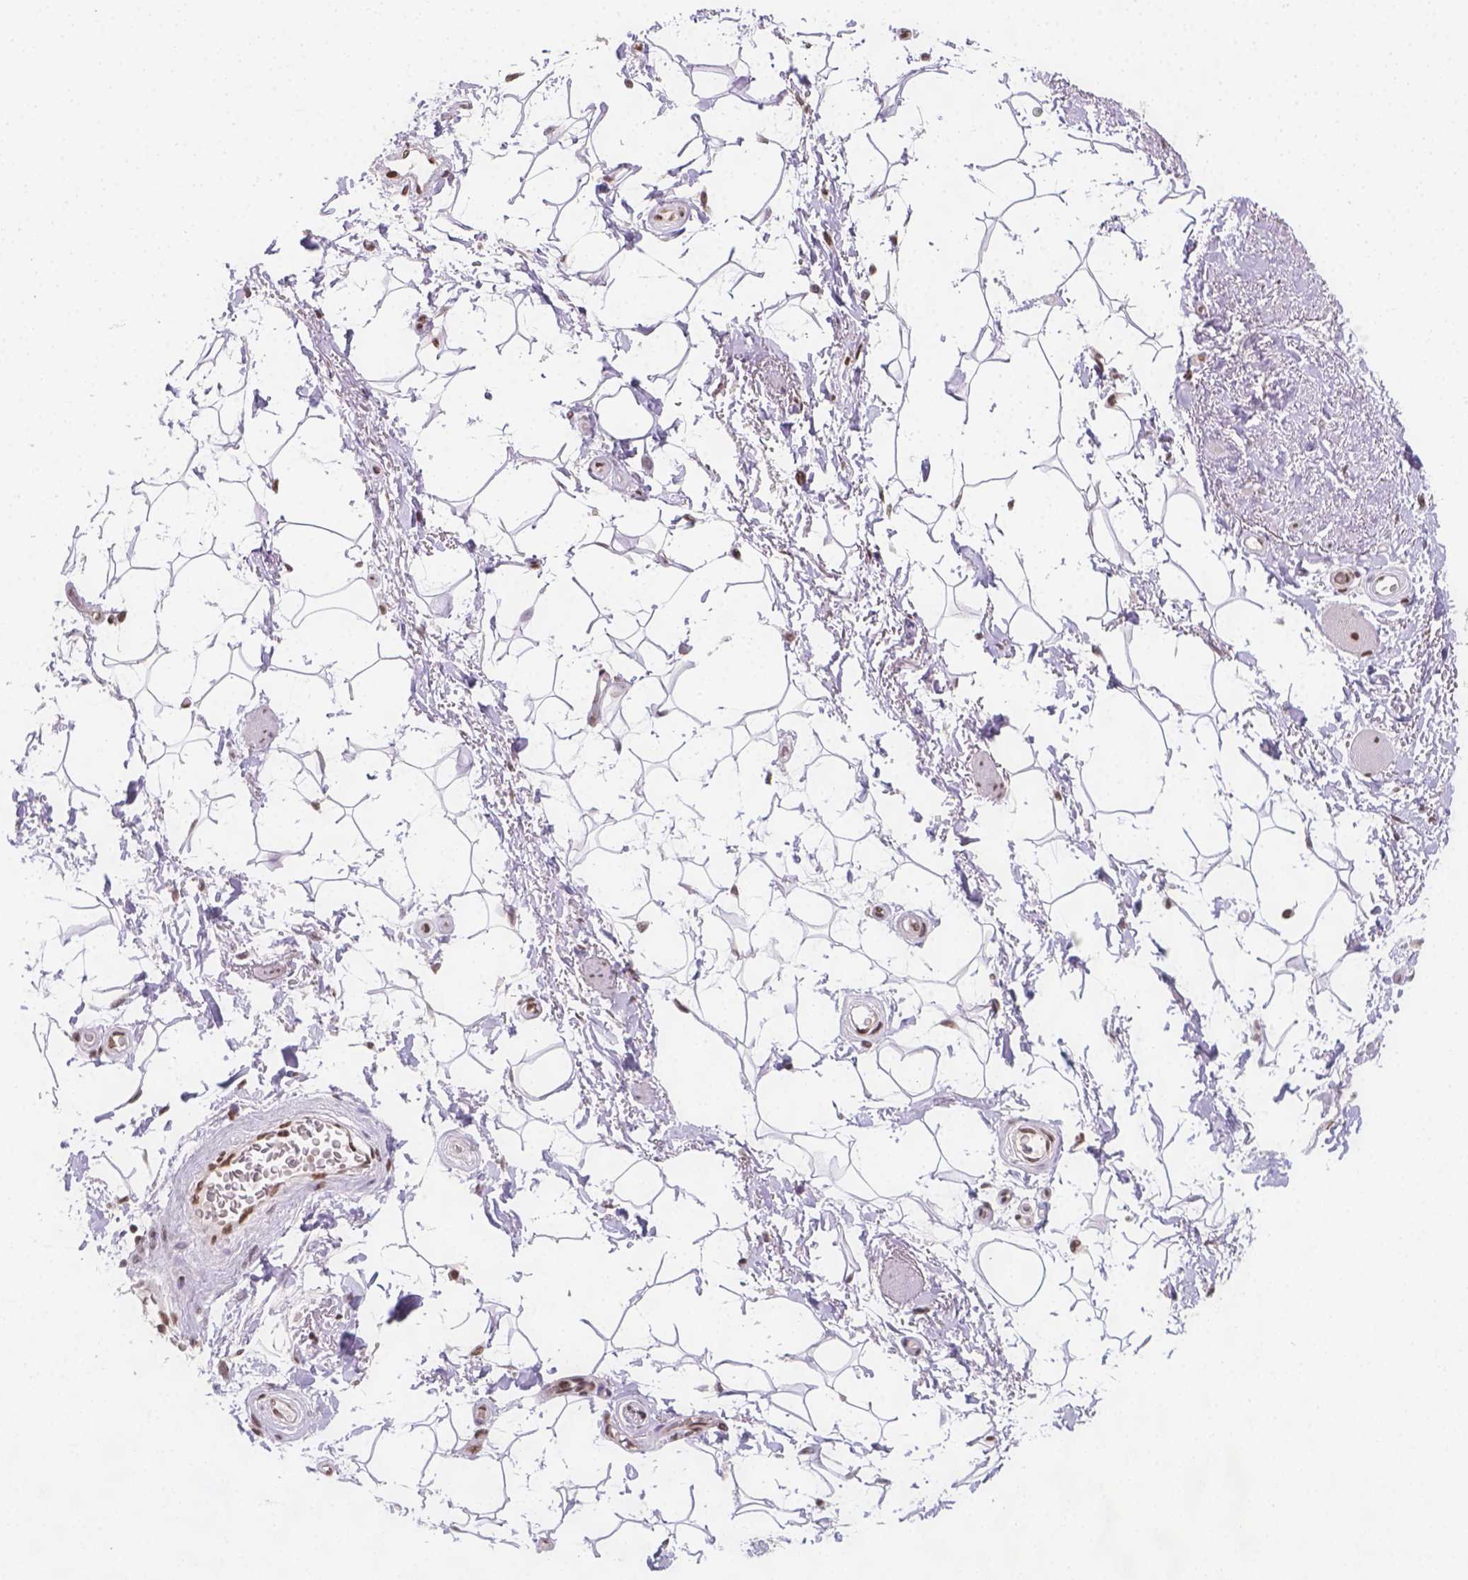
{"staining": {"intensity": "strong", "quantity": ">75%", "location": "nuclear"}, "tissue": "adipose tissue", "cell_type": "Adipocytes", "image_type": "normal", "snomed": [{"axis": "morphology", "description": "Normal tissue, NOS"}, {"axis": "topography", "description": "Anal"}, {"axis": "topography", "description": "Peripheral nerve tissue"}], "caption": "Human adipose tissue stained with a protein marker reveals strong staining in adipocytes.", "gene": "FANCE", "patient": {"sex": "male", "age": 51}}